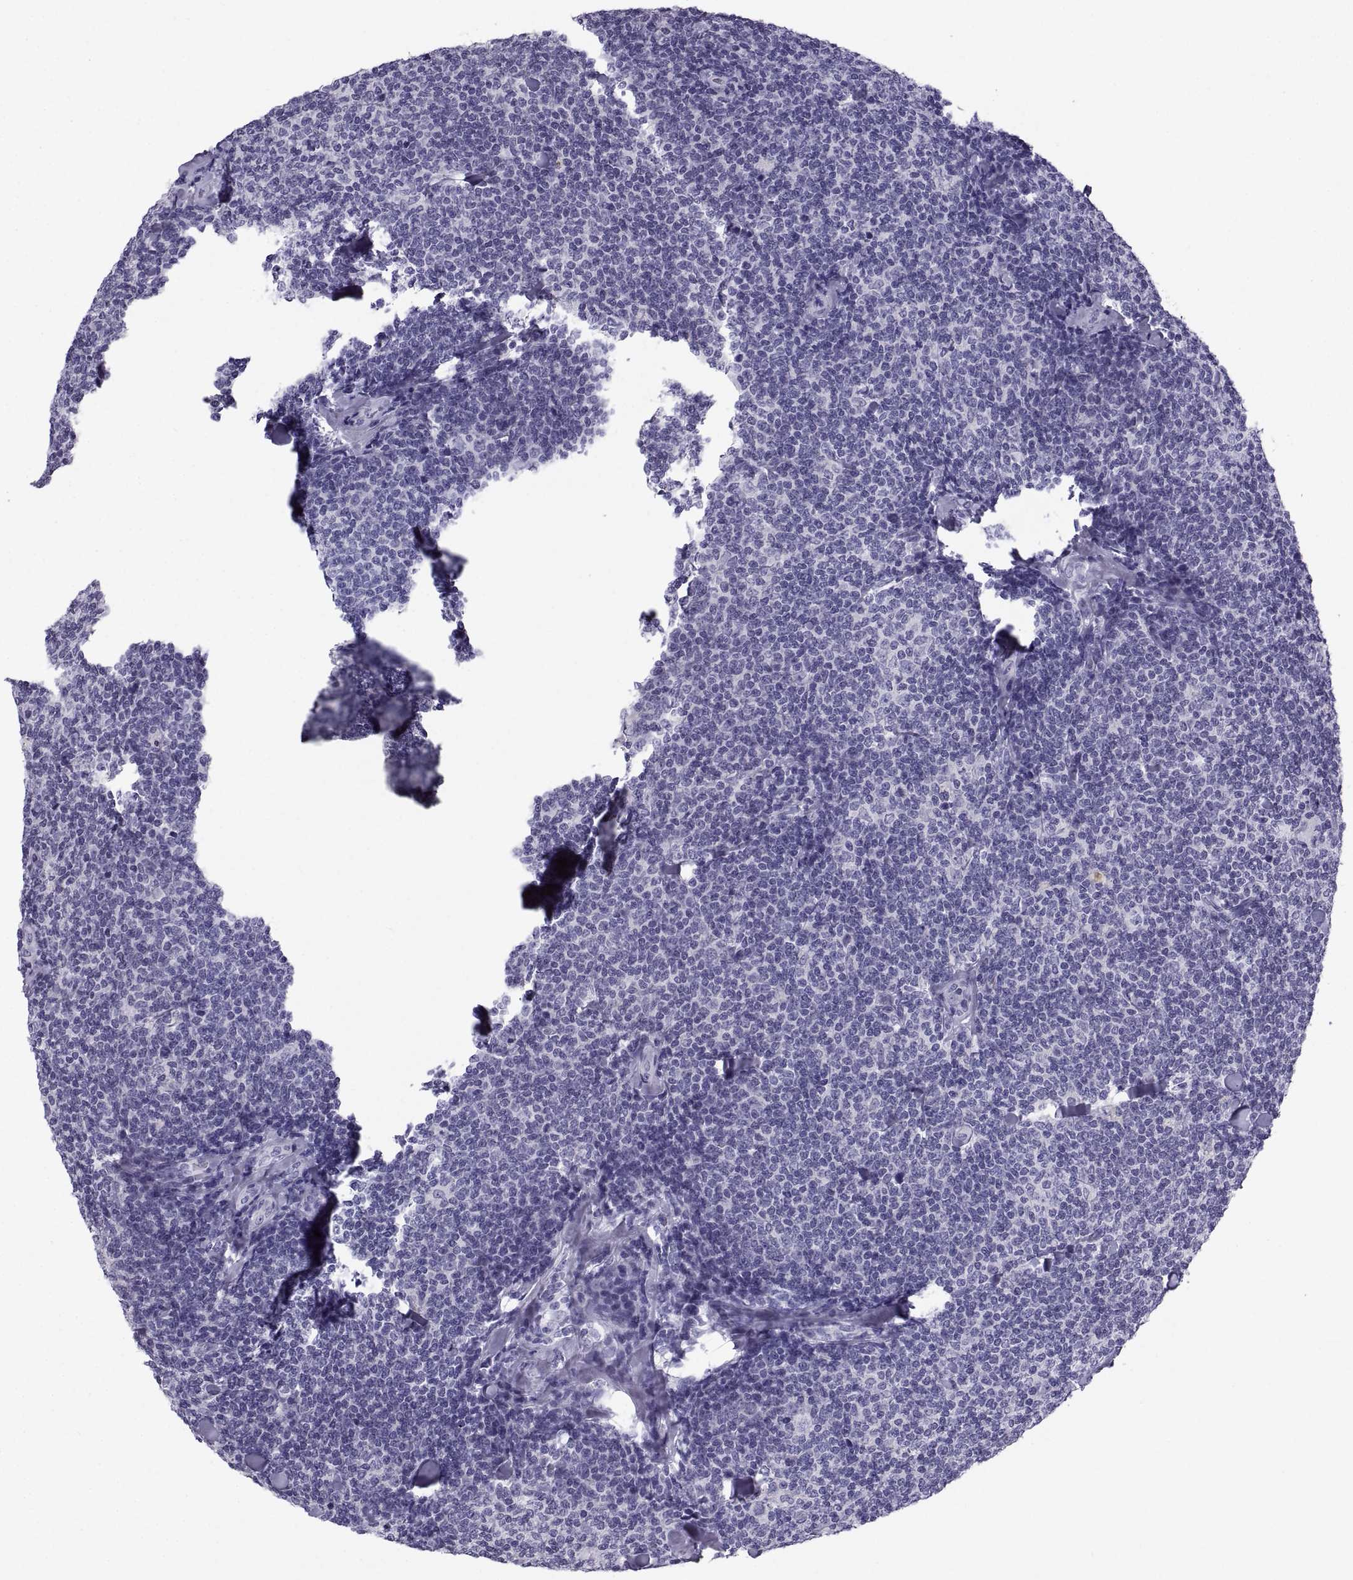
{"staining": {"intensity": "negative", "quantity": "none", "location": "none"}, "tissue": "lymphoma", "cell_type": "Tumor cells", "image_type": "cancer", "snomed": [{"axis": "morphology", "description": "Malignant lymphoma, non-Hodgkin's type, Low grade"}, {"axis": "topography", "description": "Lymph node"}], "caption": "The micrograph shows no staining of tumor cells in malignant lymphoma, non-Hodgkin's type (low-grade).", "gene": "PCSK1N", "patient": {"sex": "female", "age": 56}}